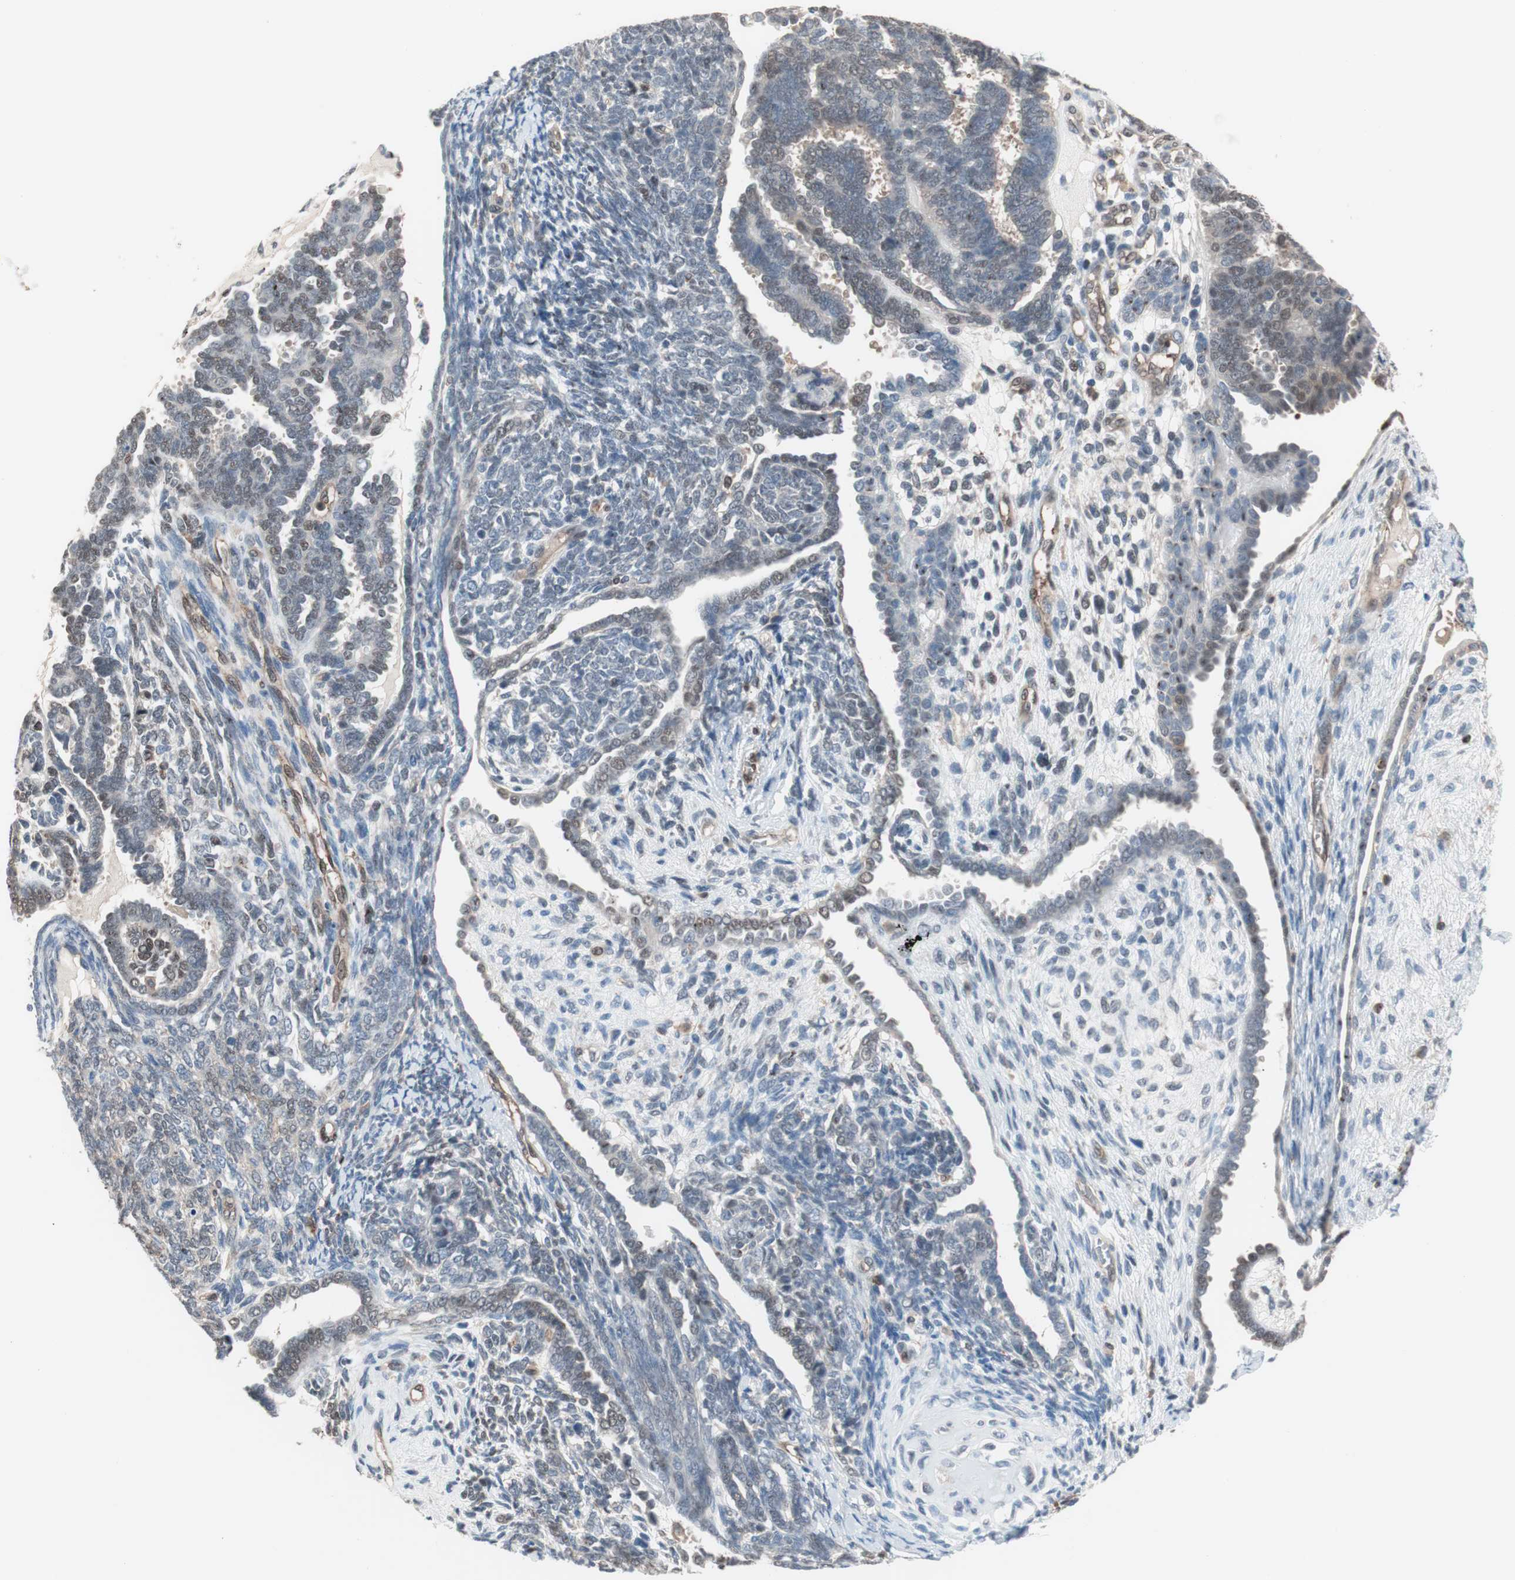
{"staining": {"intensity": "negative", "quantity": "none", "location": "none"}, "tissue": "endometrial cancer", "cell_type": "Tumor cells", "image_type": "cancer", "snomed": [{"axis": "morphology", "description": "Neoplasm, malignant, NOS"}, {"axis": "topography", "description": "Endometrium"}], "caption": "A high-resolution micrograph shows immunohistochemistry staining of endometrial cancer (neoplasm (malignant)), which reveals no significant staining in tumor cells.", "gene": "GALT", "patient": {"sex": "female", "age": 74}}